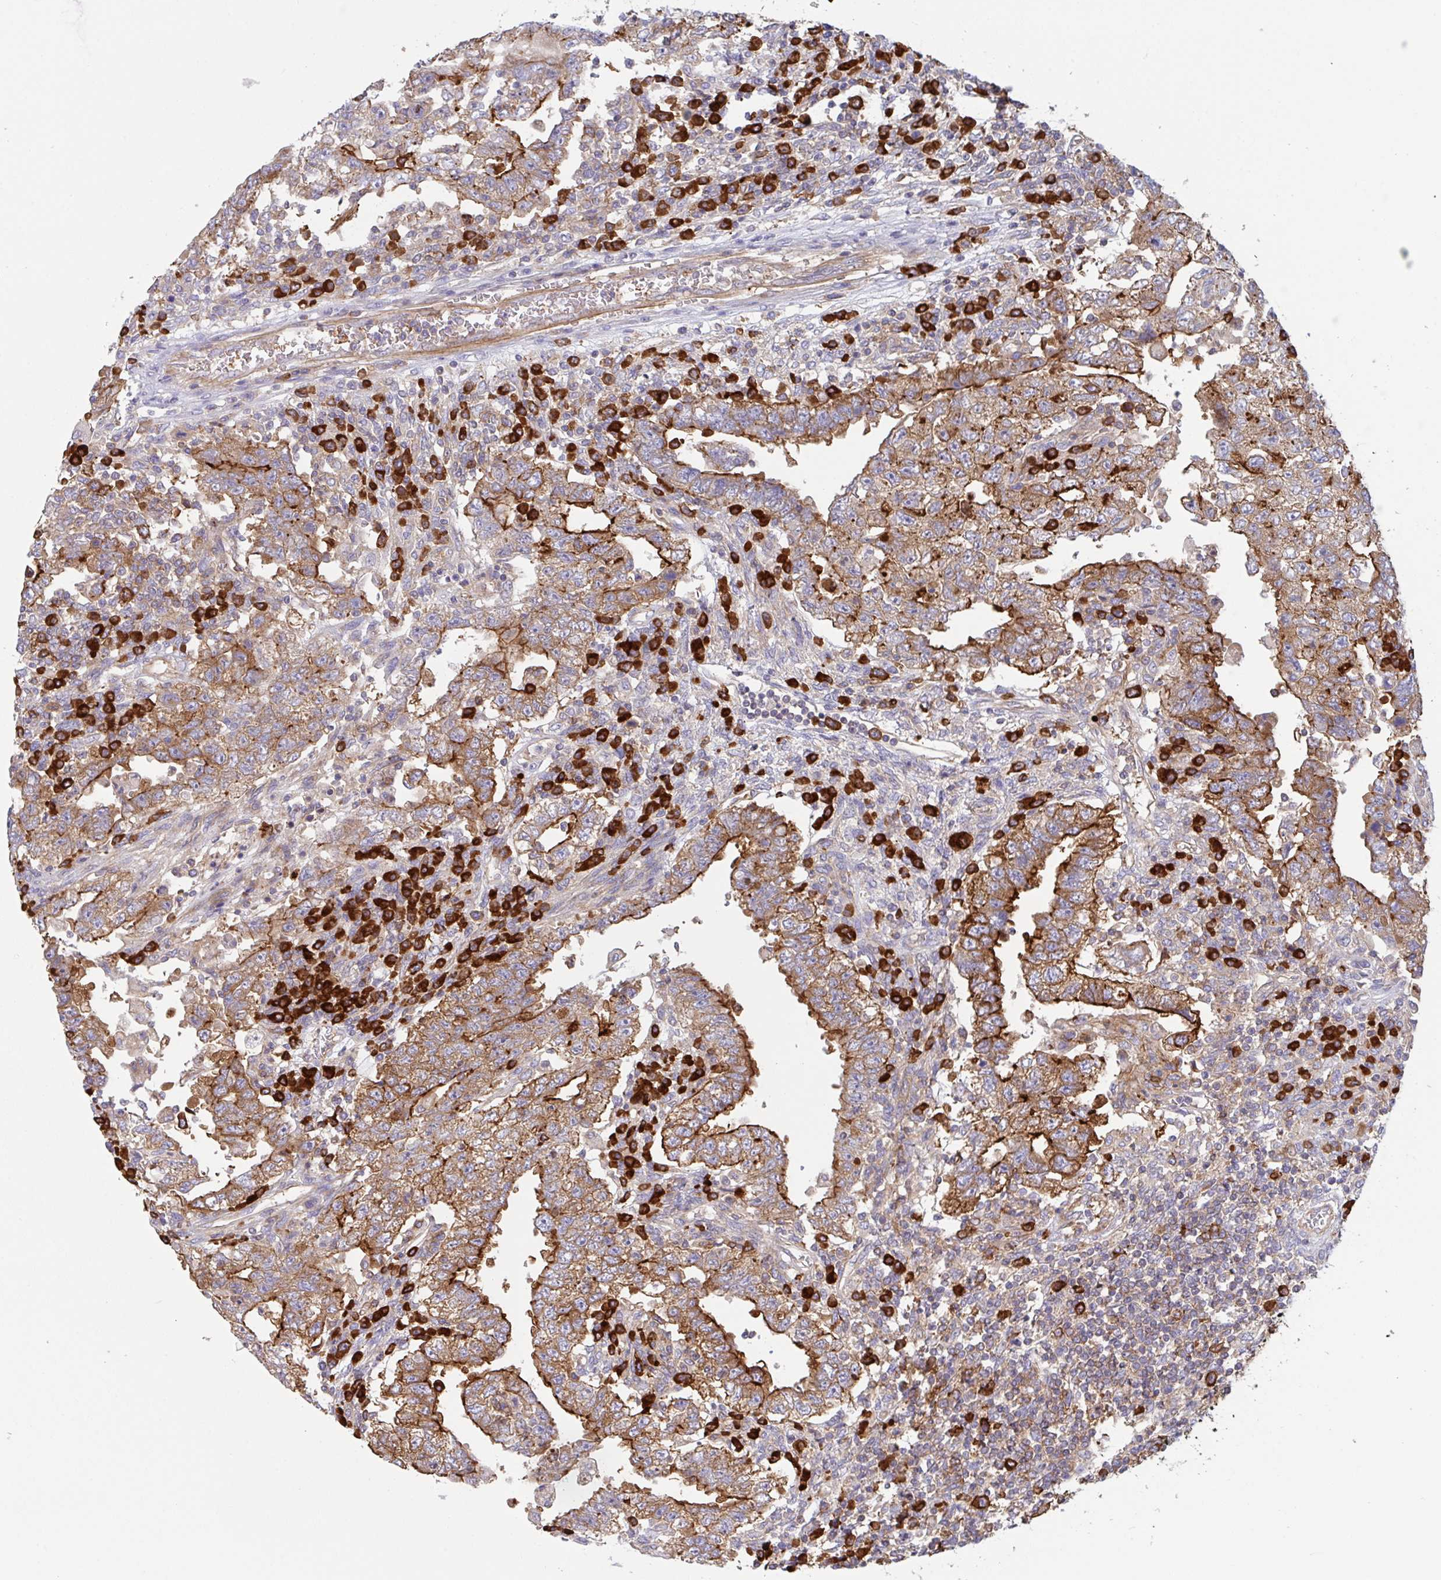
{"staining": {"intensity": "moderate", "quantity": ">75%", "location": "cytoplasmic/membranous"}, "tissue": "testis cancer", "cell_type": "Tumor cells", "image_type": "cancer", "snomed": [{"axis": "morphology", "description": "Carcinoma, Embryonal, NOS"}, {"axis": "topography", "description": "Testis"}], "caption": "This photomicrograph exhibits testis cancer (embryonal carcinoma) stained with IHC to label a protein in brown. The cytoplasmic/membranous of tumor cells show moderate positivity for the protein. Nuclei are counter-stained blue.", "gene": "YARS2", "patient": {"sex": "male", "age": 26}}